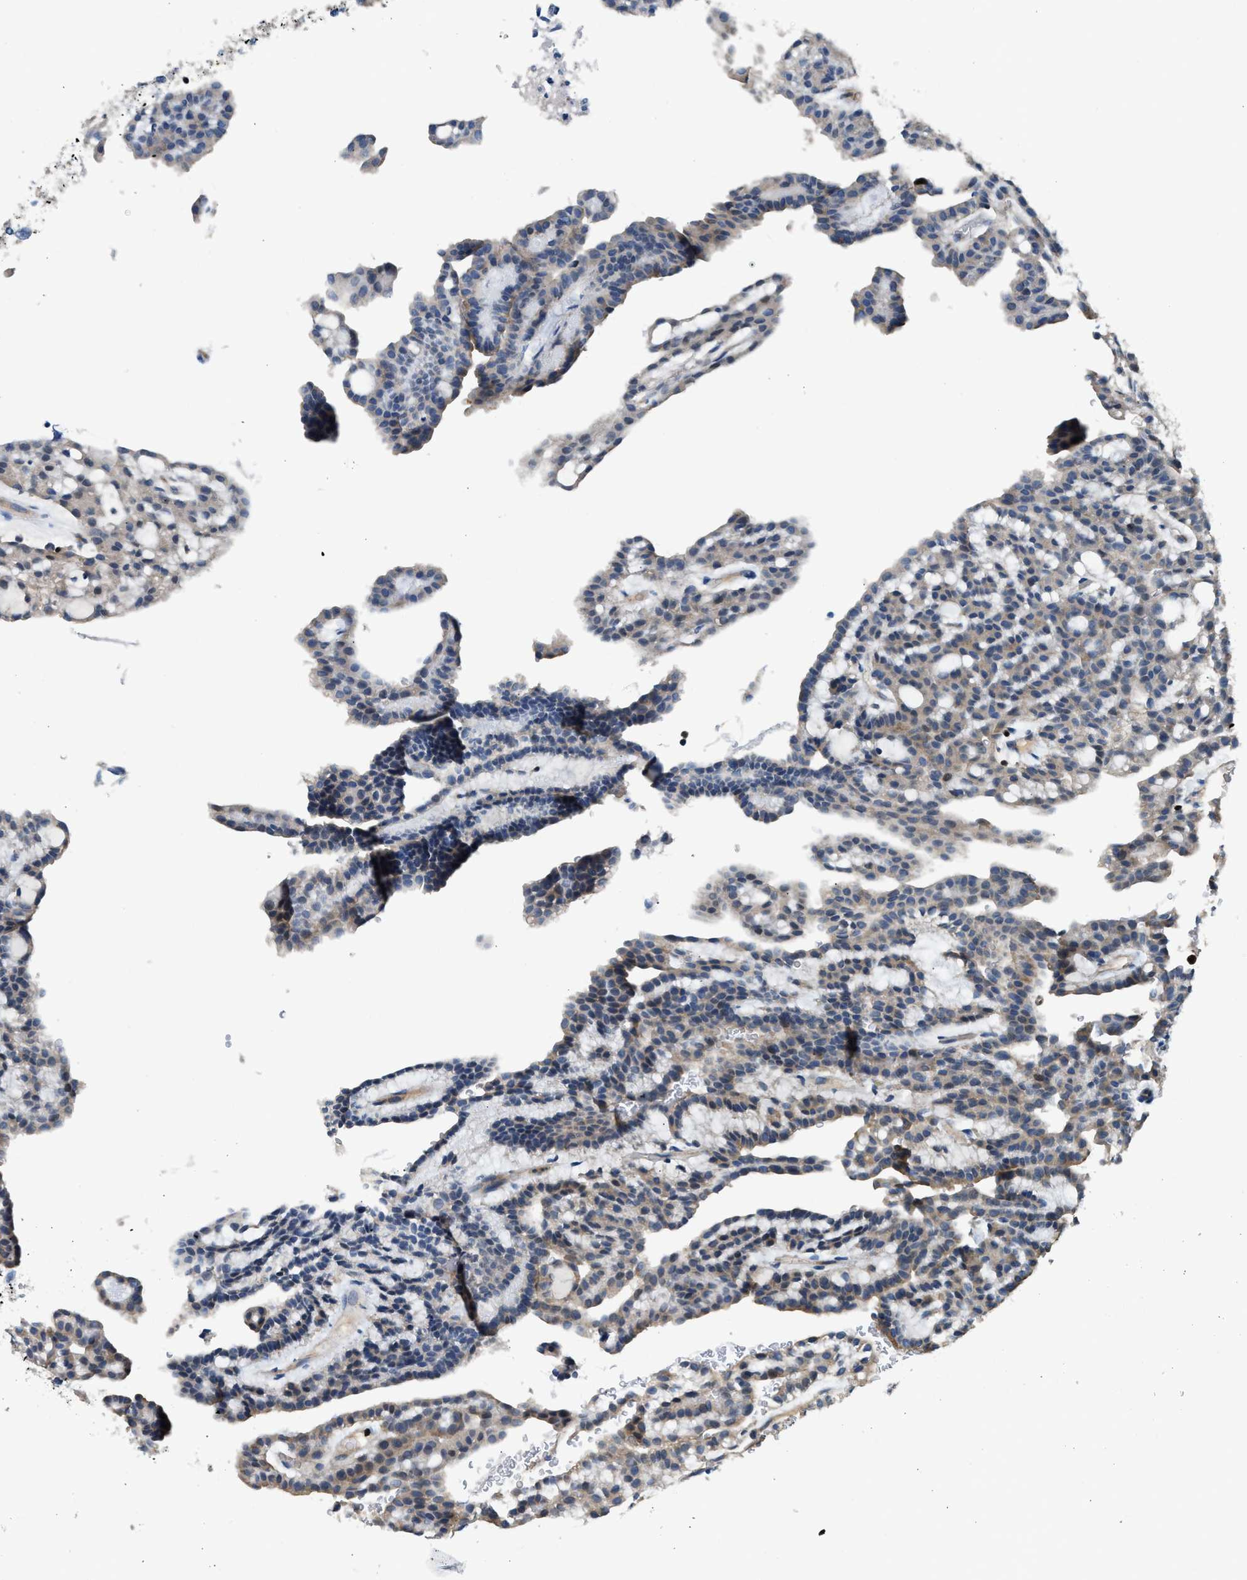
{"staining": {"intensity": "negative", "quantity": "none", "location": "none"}, "tissue": "renal cancer", "cell_type": "Tumor cells", "image_type": "cancer", "snomed": [{"axis": "morphology", "description": "Adenocarcinoma, NOS"}, {"axis": "topography", "description": "Kidney"}], "caption": "High power microscopy image of an immunohistochemistry (IHC) histopathology image of renal adenocarcinoma, revealing no significant staining in tumor cells. (DAB immunohistochemistry, high magnification).", "gene": "TOX", "patient": {"sex": "male", "age": 63}}